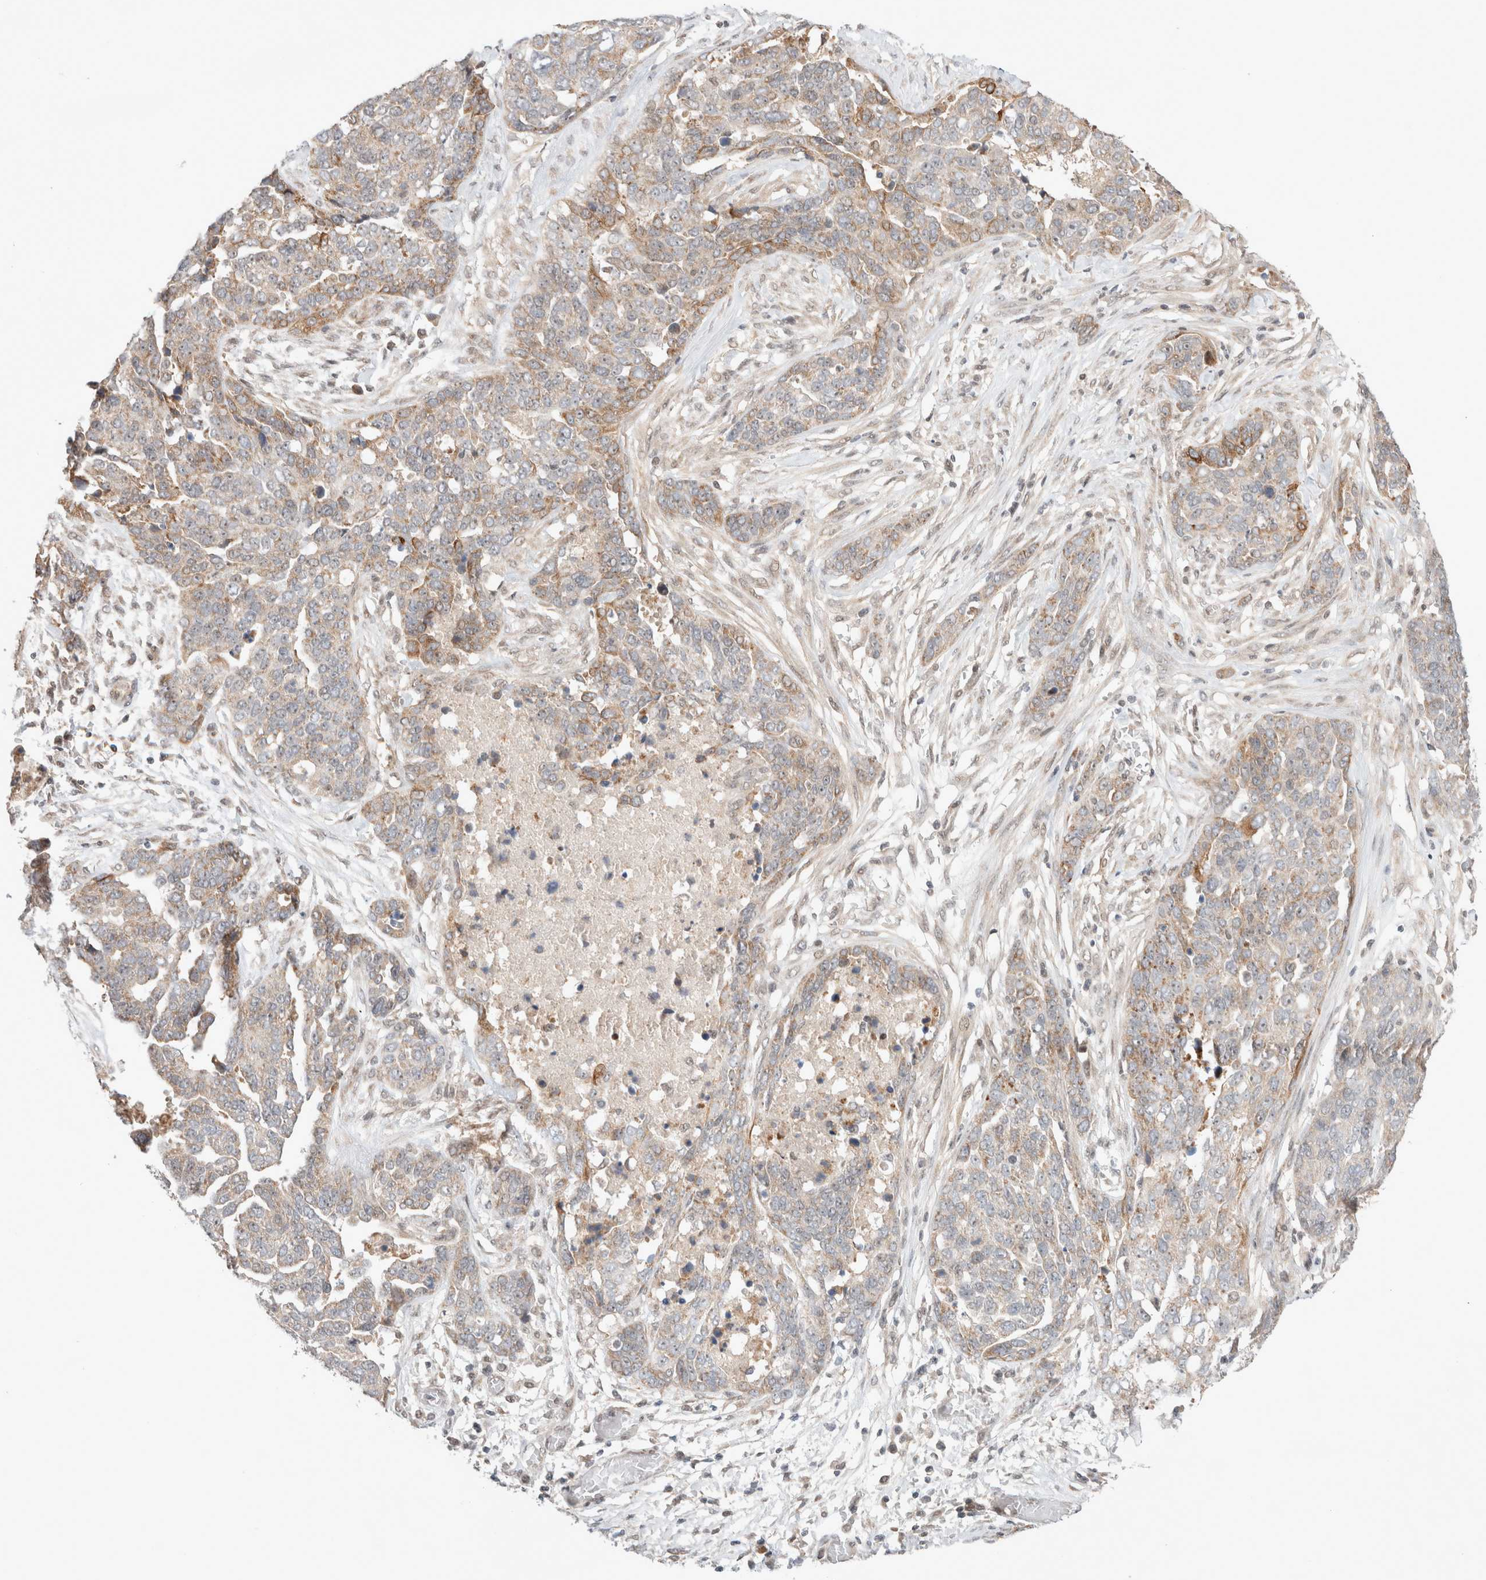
{"staining": {"intensity": "moderate", "quantity": "<25%", "location": "cytoplasmic/membranous"}, "tissue": "ovarian cancer", "cell_type": "Tumor cells", "image_type": "cancer", "snomed": [{"axis": "morphology", "description": "Cystadenocarcinoma, serous, NOS"}, {"axis": "topography", "description": "Ovary"}], "caption": "Ovarian cancer tissue exhibits moderate cytoplasmic/membranous expression in approximately <25% of tumor cells", "gene": "SYDE2", "patient": {"sex": "female", "age": 44}}